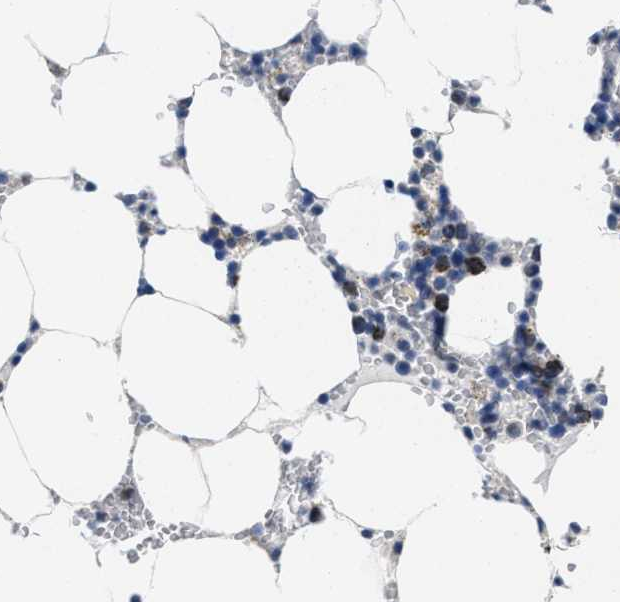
{"staining": {"intensity": "moderate", "quantity": "<25%", "location": "cytoplasmic/membranous"}, "tissue": "bone marrow", "cell_type": "Hematopoietic cells", "image_type": "normal", "snomed": [{"axis": "morphology", "description": "Normal tissue, NOS"}, {"axis": "topography", "description": "Bone marrow"}], "caption": "Human bone marrow stained for a protein (brown) shows moderate cytoplasmic/membranous positive expression in about <25% of hematopoietic cells.", "gene": "ID3", "patient": {"sex": "male", "age": 70}}